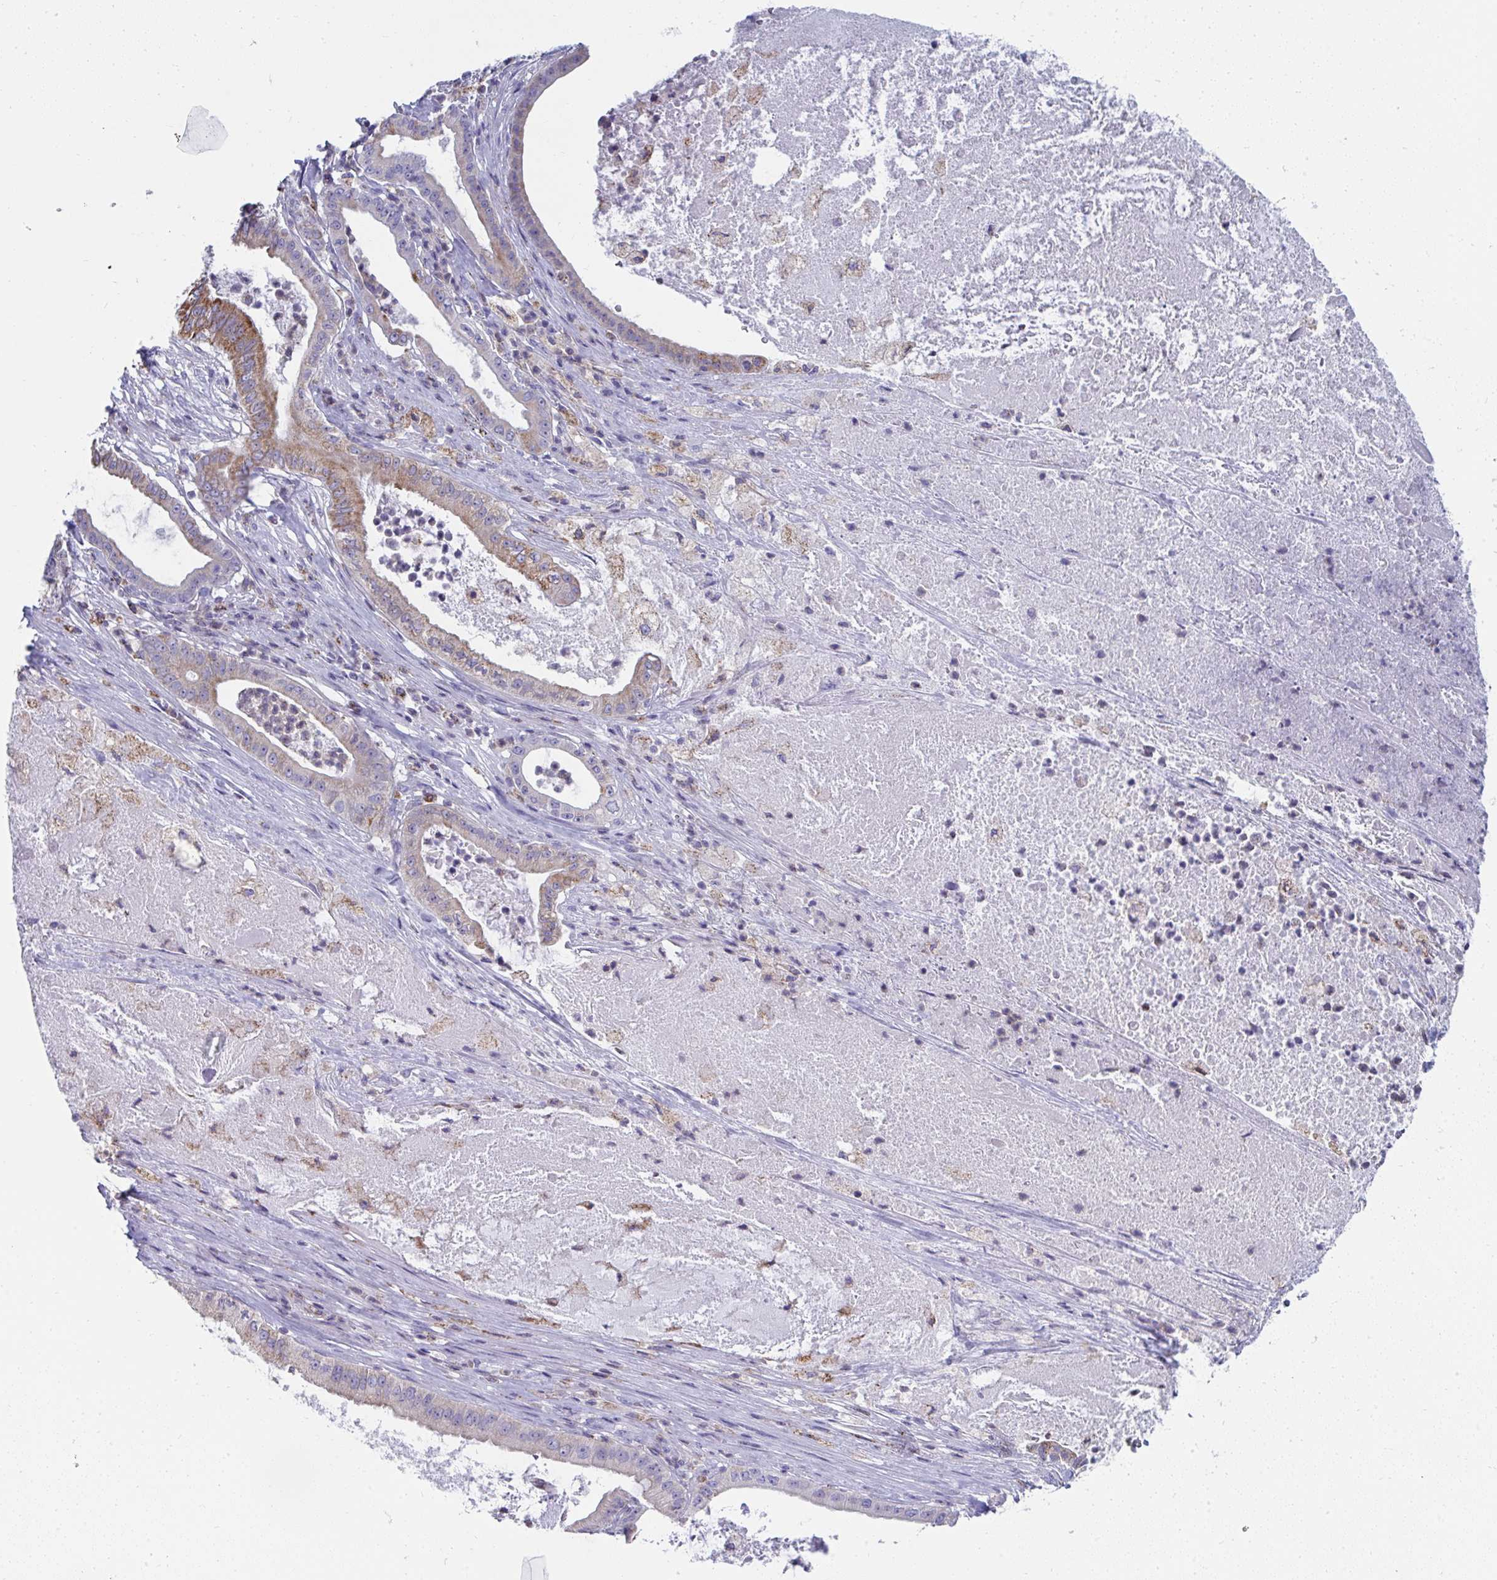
{"staining": {"intensity": "moderate", "quantity": "25%-75%", "location": "cytoplasmic/membranous"}, "tissue": "pancreatic cancer", "cell_type": "Tumor cells", "image_type": "cancer", "snomed": [{"axis": "morphology", "description": "Adenocarcinoma, NOS"}, {"axis": "topography", "description": "Pancreas"}], "caption": "About 25%-75% of tumor cells in human pancreatic adenocarcinoma exhibit moderate cytoplasmic/membranous protein staining as visualized by brown immunohistochemical staining.", "gene": "MGAM2", "patient": {"sex": "male", "age": 71}}